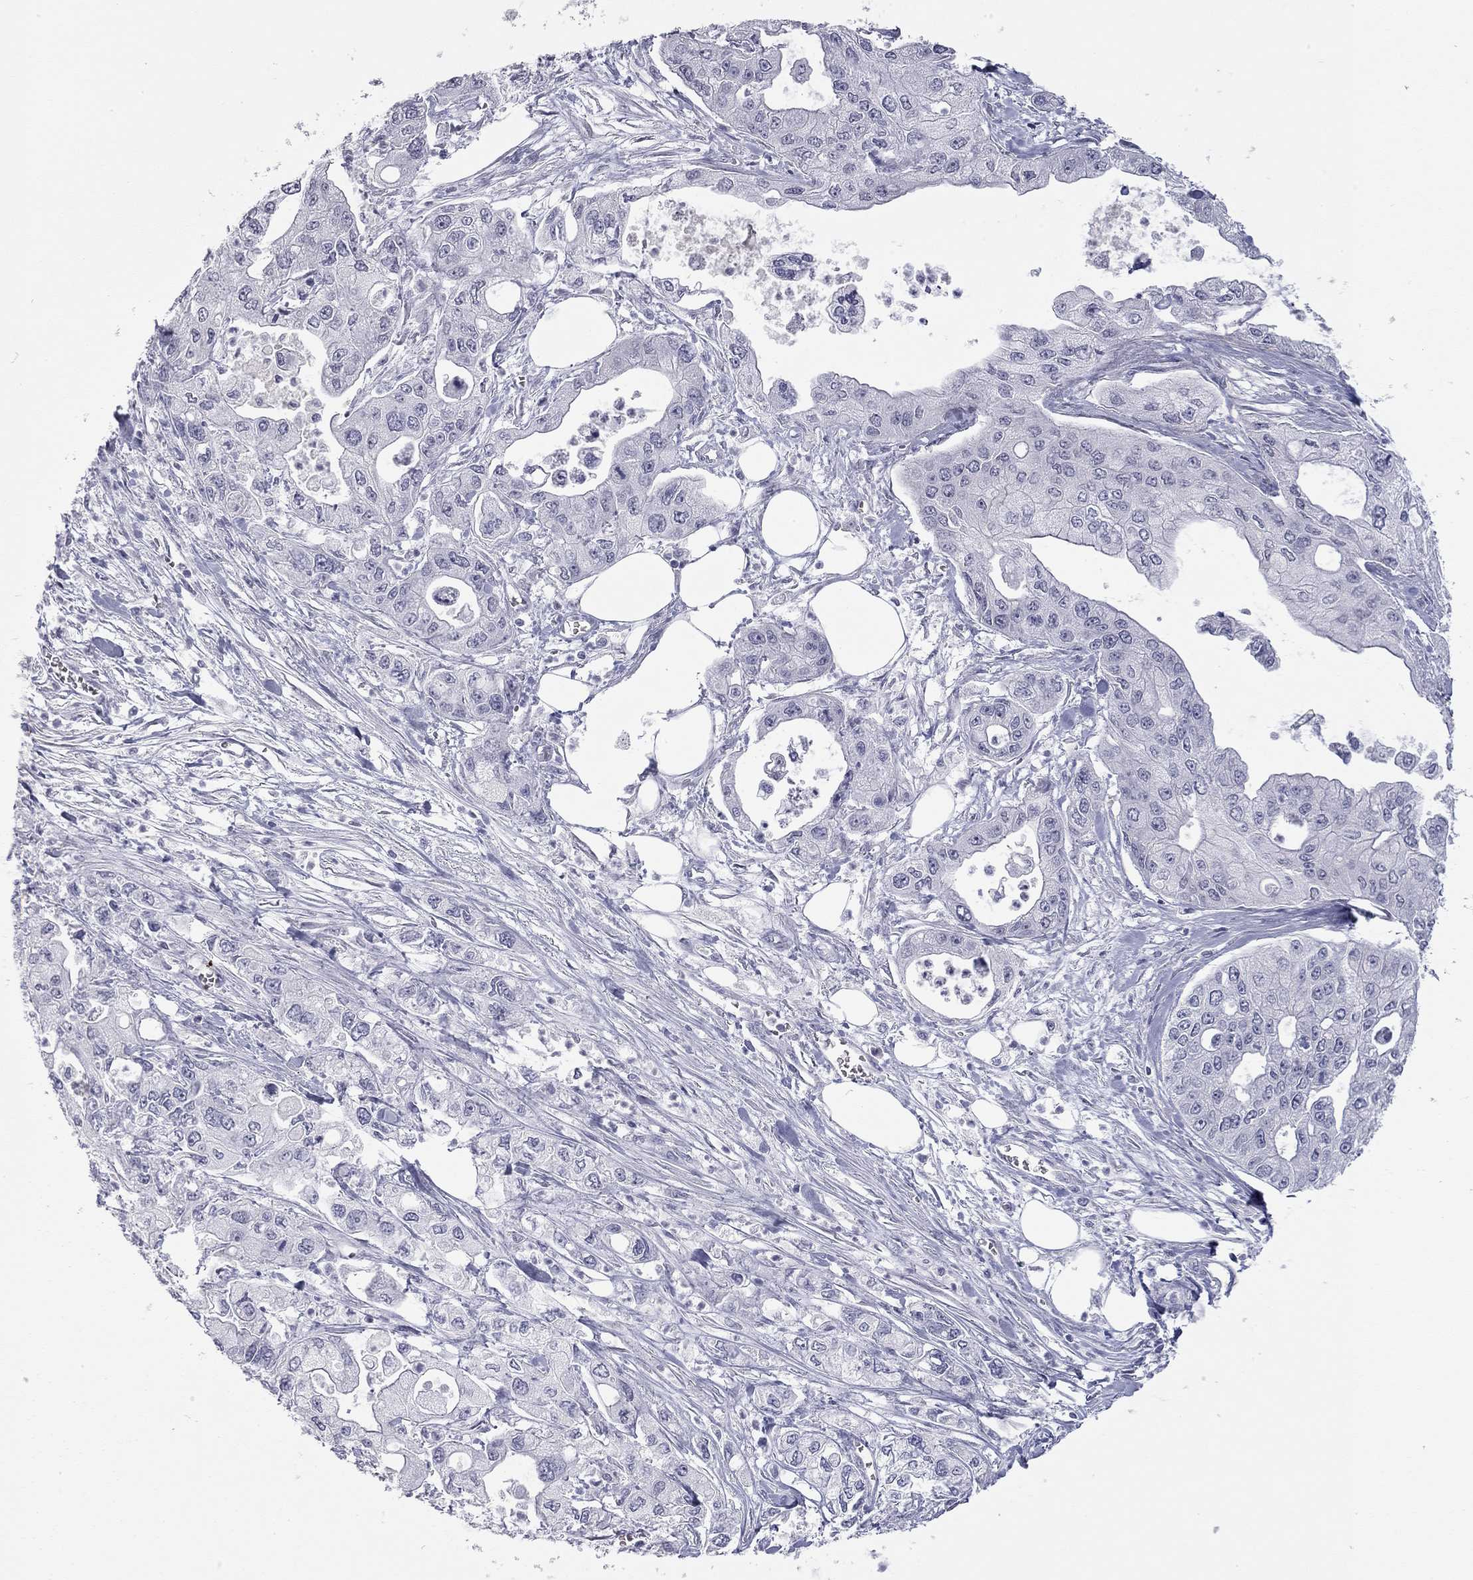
{"staining": {"intensity": "negative", "quantity": "none", "location": "none"}, "tissue": "pancreatic cancer", "cell_type": "Tumor cells", "image_type": "cancer", "snomed": [{"axis": "morphology", "description": "Adenocarcinoma, NOS"}, {"axis": "topography", "description": "Pancreas"}], "caption": "This is an immunohistochemistry histopathology image of human pancreatic cancer. There is no staining in tumor cells.", "gene": "AK8", "patient": {"sex": "male", "age": 70}}